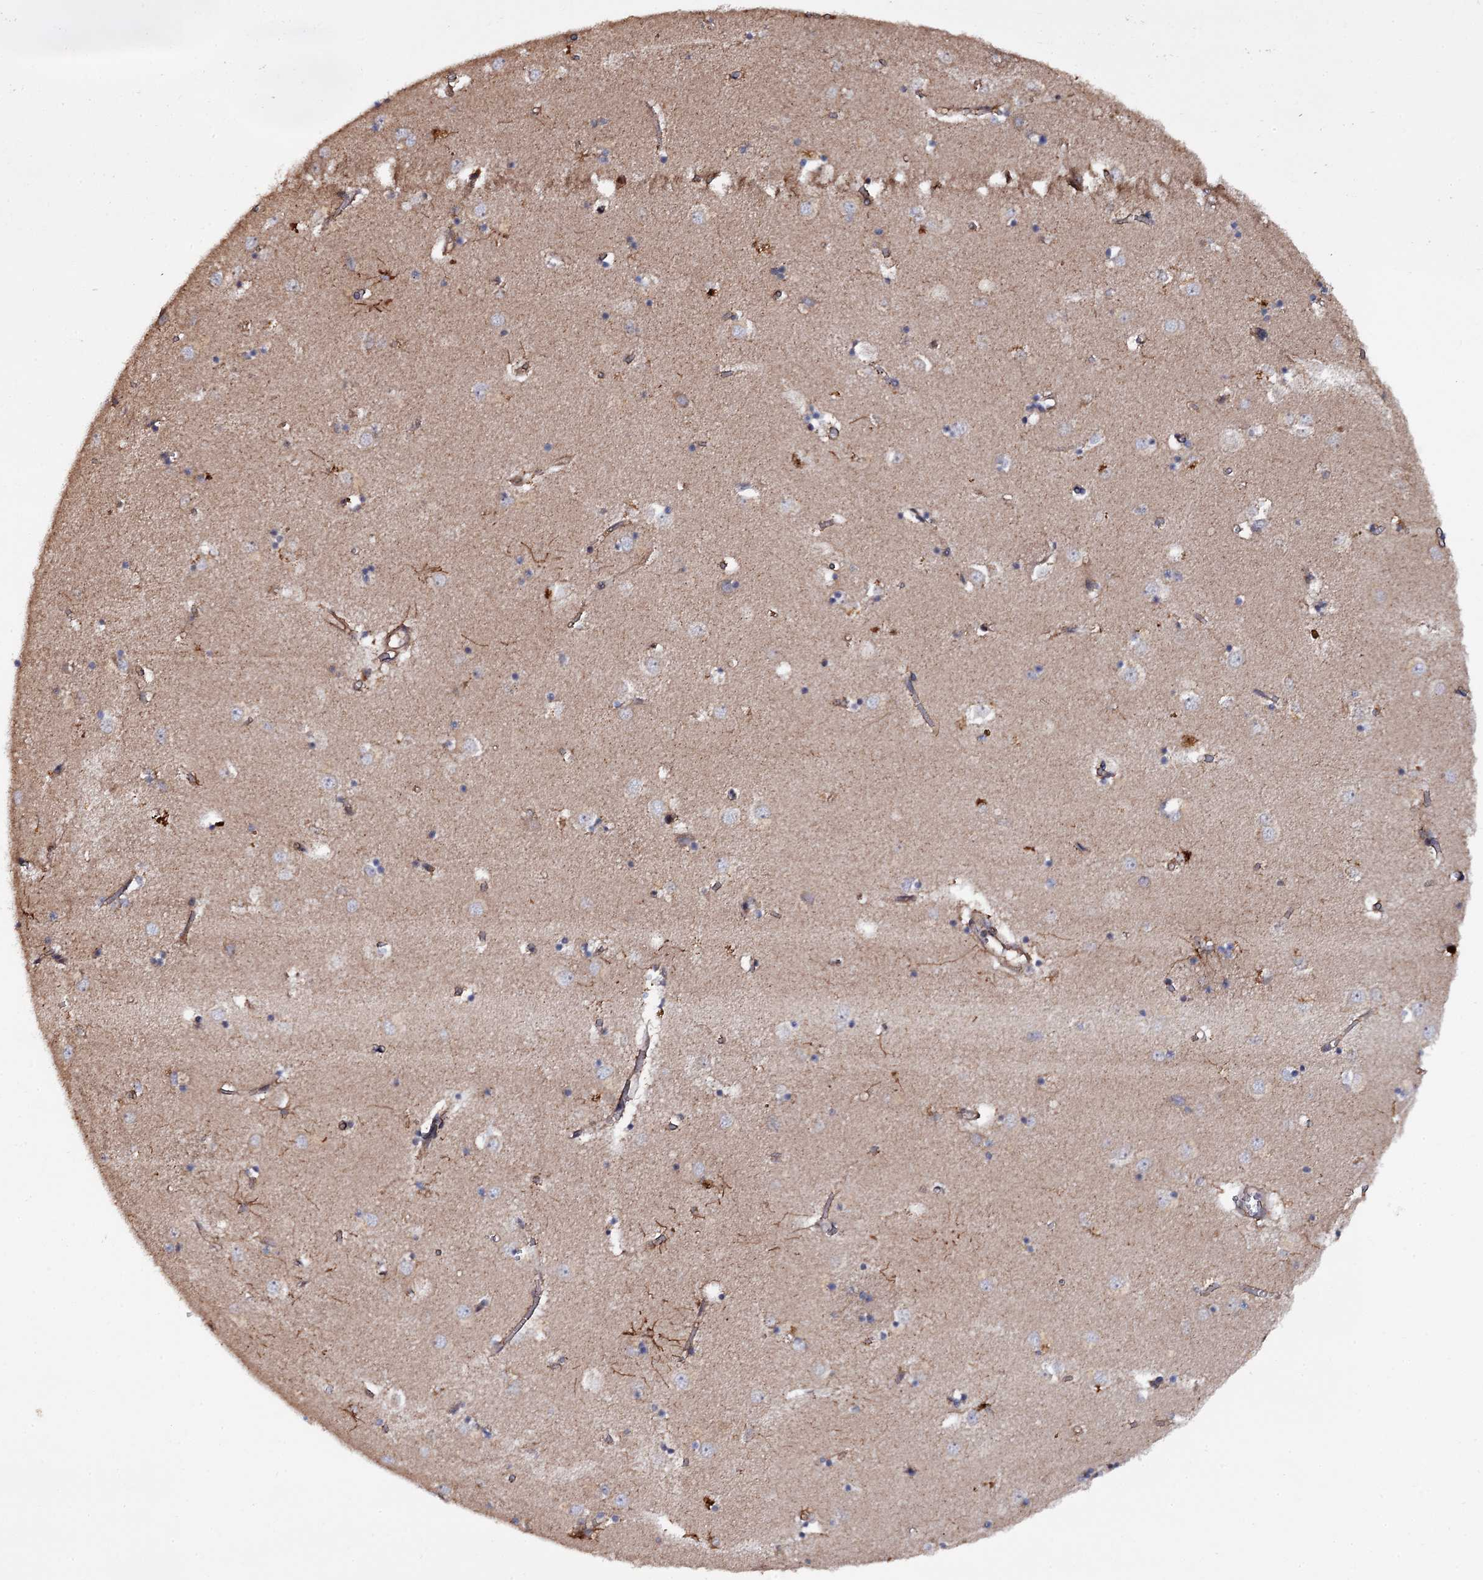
{"staining": {"intensity": "moderate", "quantity": "<25%", "location": "cytoplasmic/membranous"}, "tissue": "caudate", "cell_type": "Glial cells", "image_type": "normal", "snomed": [{"axis": "morphology", "description": "Normal tissue, NOS"}, {"axis": "topography", "description": "Lateral ventricle wall"}], "caption": "A brown stain shows moderate cytoplasmic/membranous positivity of a protein in glial cells of benign human caudate. The protein is shown in brown color, while the nuclei are stained blue.", "gene": "TTC23", "patient": {"sex": "male", "age": 70}}